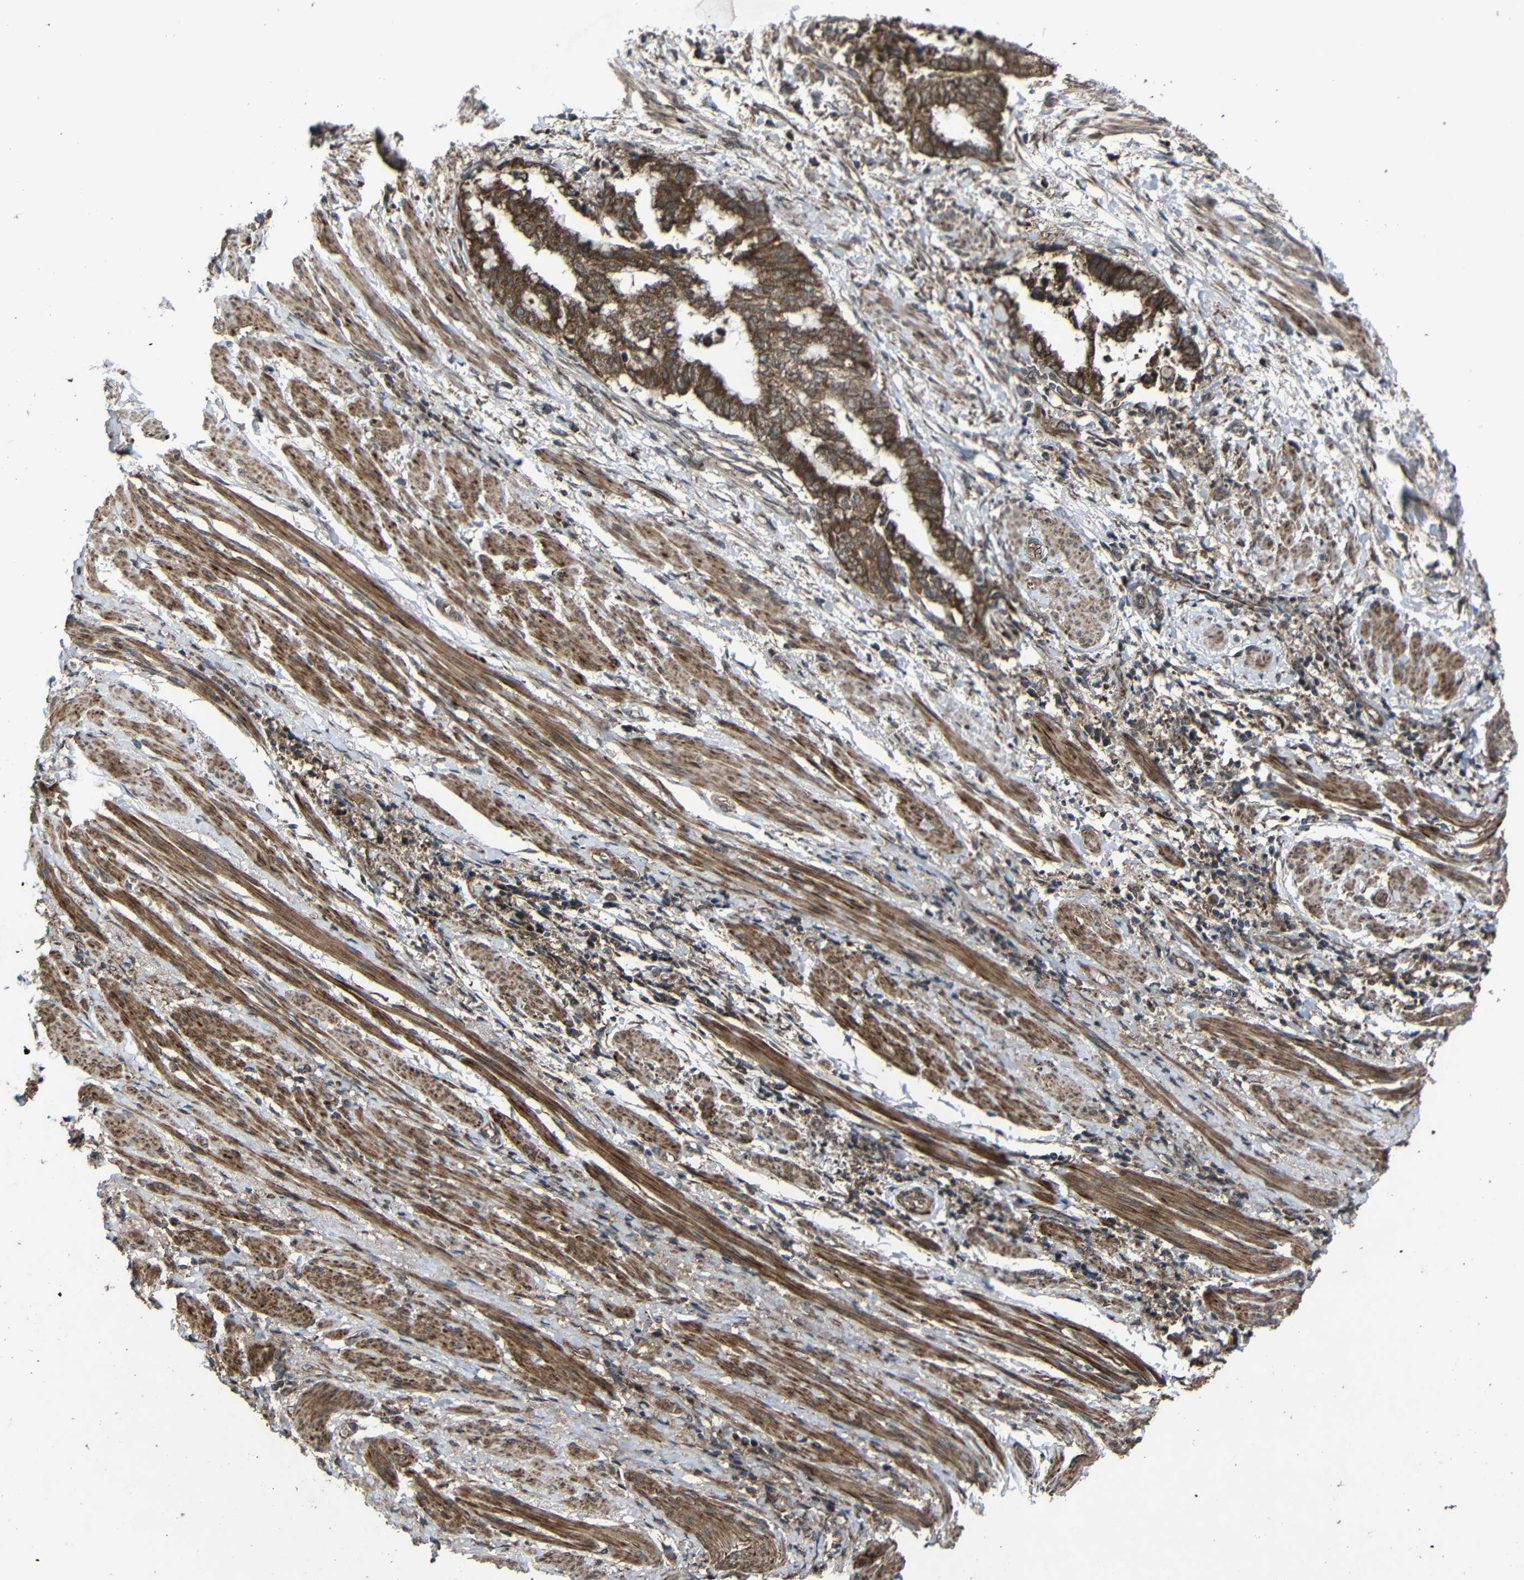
{"staining": {"intensity": "moderate", "quantity": ">75%", "location": "cytoplasmic/membranous"}, "tissue": "endometrial cancer", "cell_type": "Tumor cells", "image_type": "cancer", "snomed": [{"axis": "morphology", "description": "Necrosis, NOS"}, {"axis": "morphology", "description": "Adenocarcinoma, NOS"}, {"axis": "topography", "description": "Endometrium"}], "caption": "Immunohistochemical staining of human endometrial adenocarcinoma displays moderate cytoplasmic/membranous protein staining in approximately >75% of tumor cells.", "gene": "C1GALT1", "patient": {"sex": "female", "age": 79}}